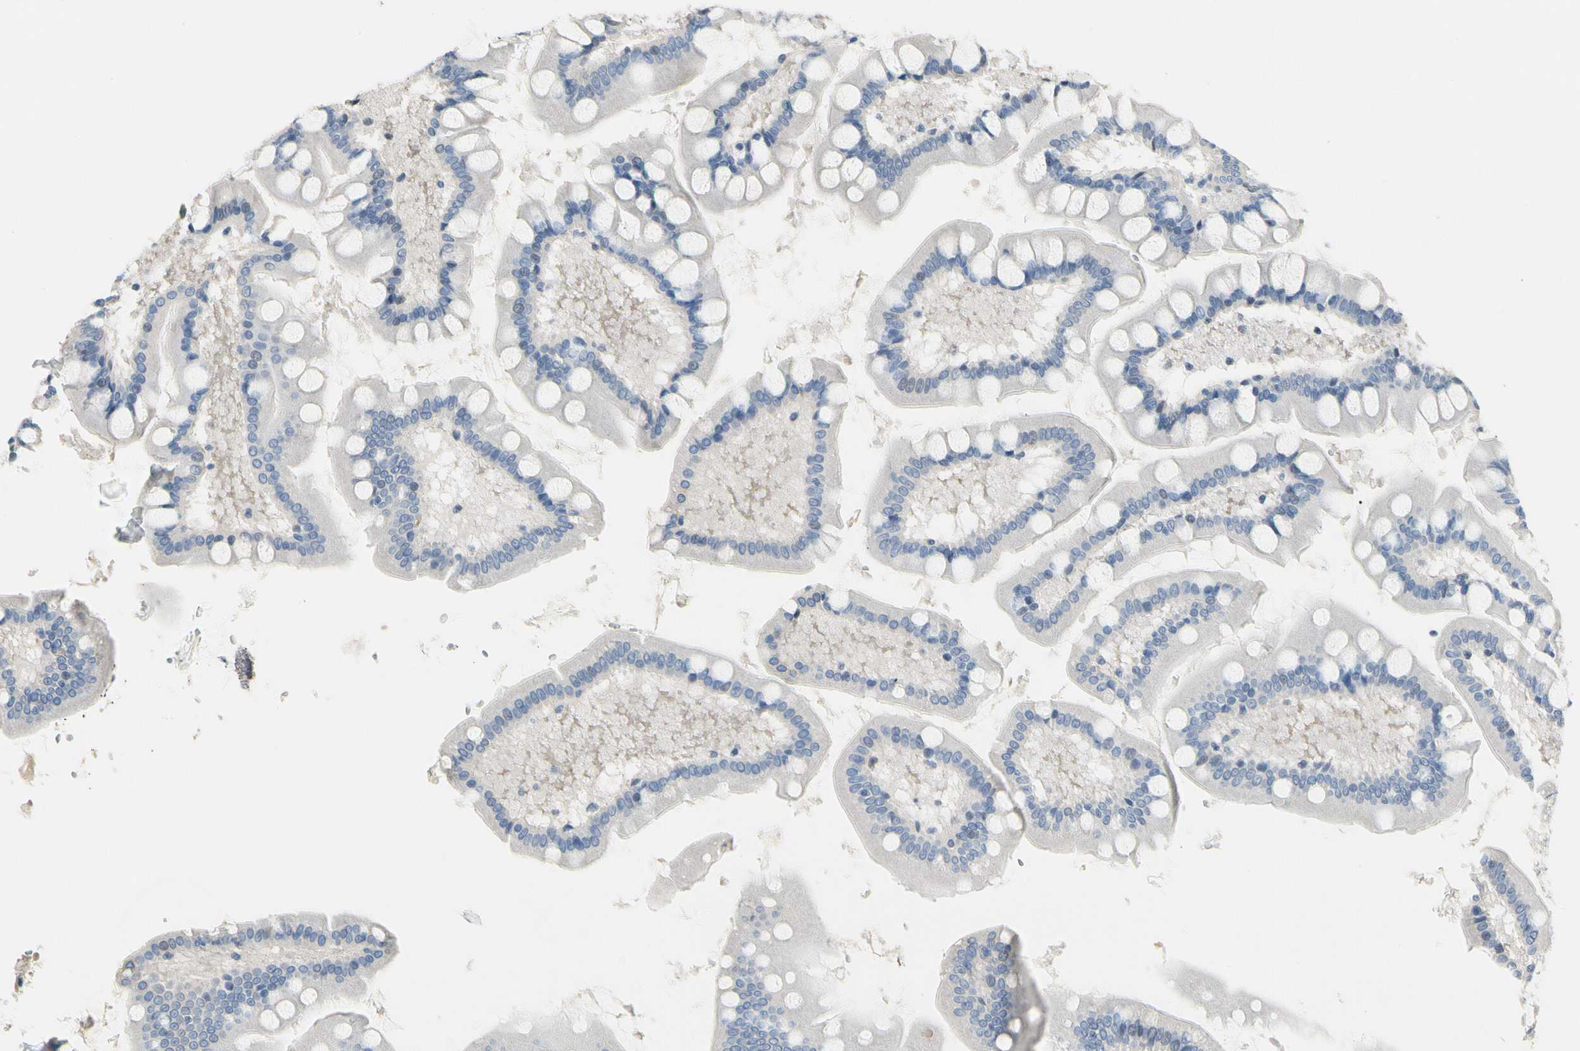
{"staining": {"intensity": "negative", "quantity": "none", "location": "none"}, "tissue": "small intestine", "cell_type": "Glandular cells", "image_type": "normal", "snomed": [{"axis": "morphology", "description": "Normal tissue, NOS"}, {"axis": "topography", "description": "Small intestine"}], "caption": "Histopathology image shows no protein staining in glandular cells of benign small intestine. Brightfield microscopy of immunohistochemistry stained with DAB (brown) and hematoxylin (blue), captured at high magnification.", "gene": "ECRG4", "patient": {"sex": "male", "age": 41}}